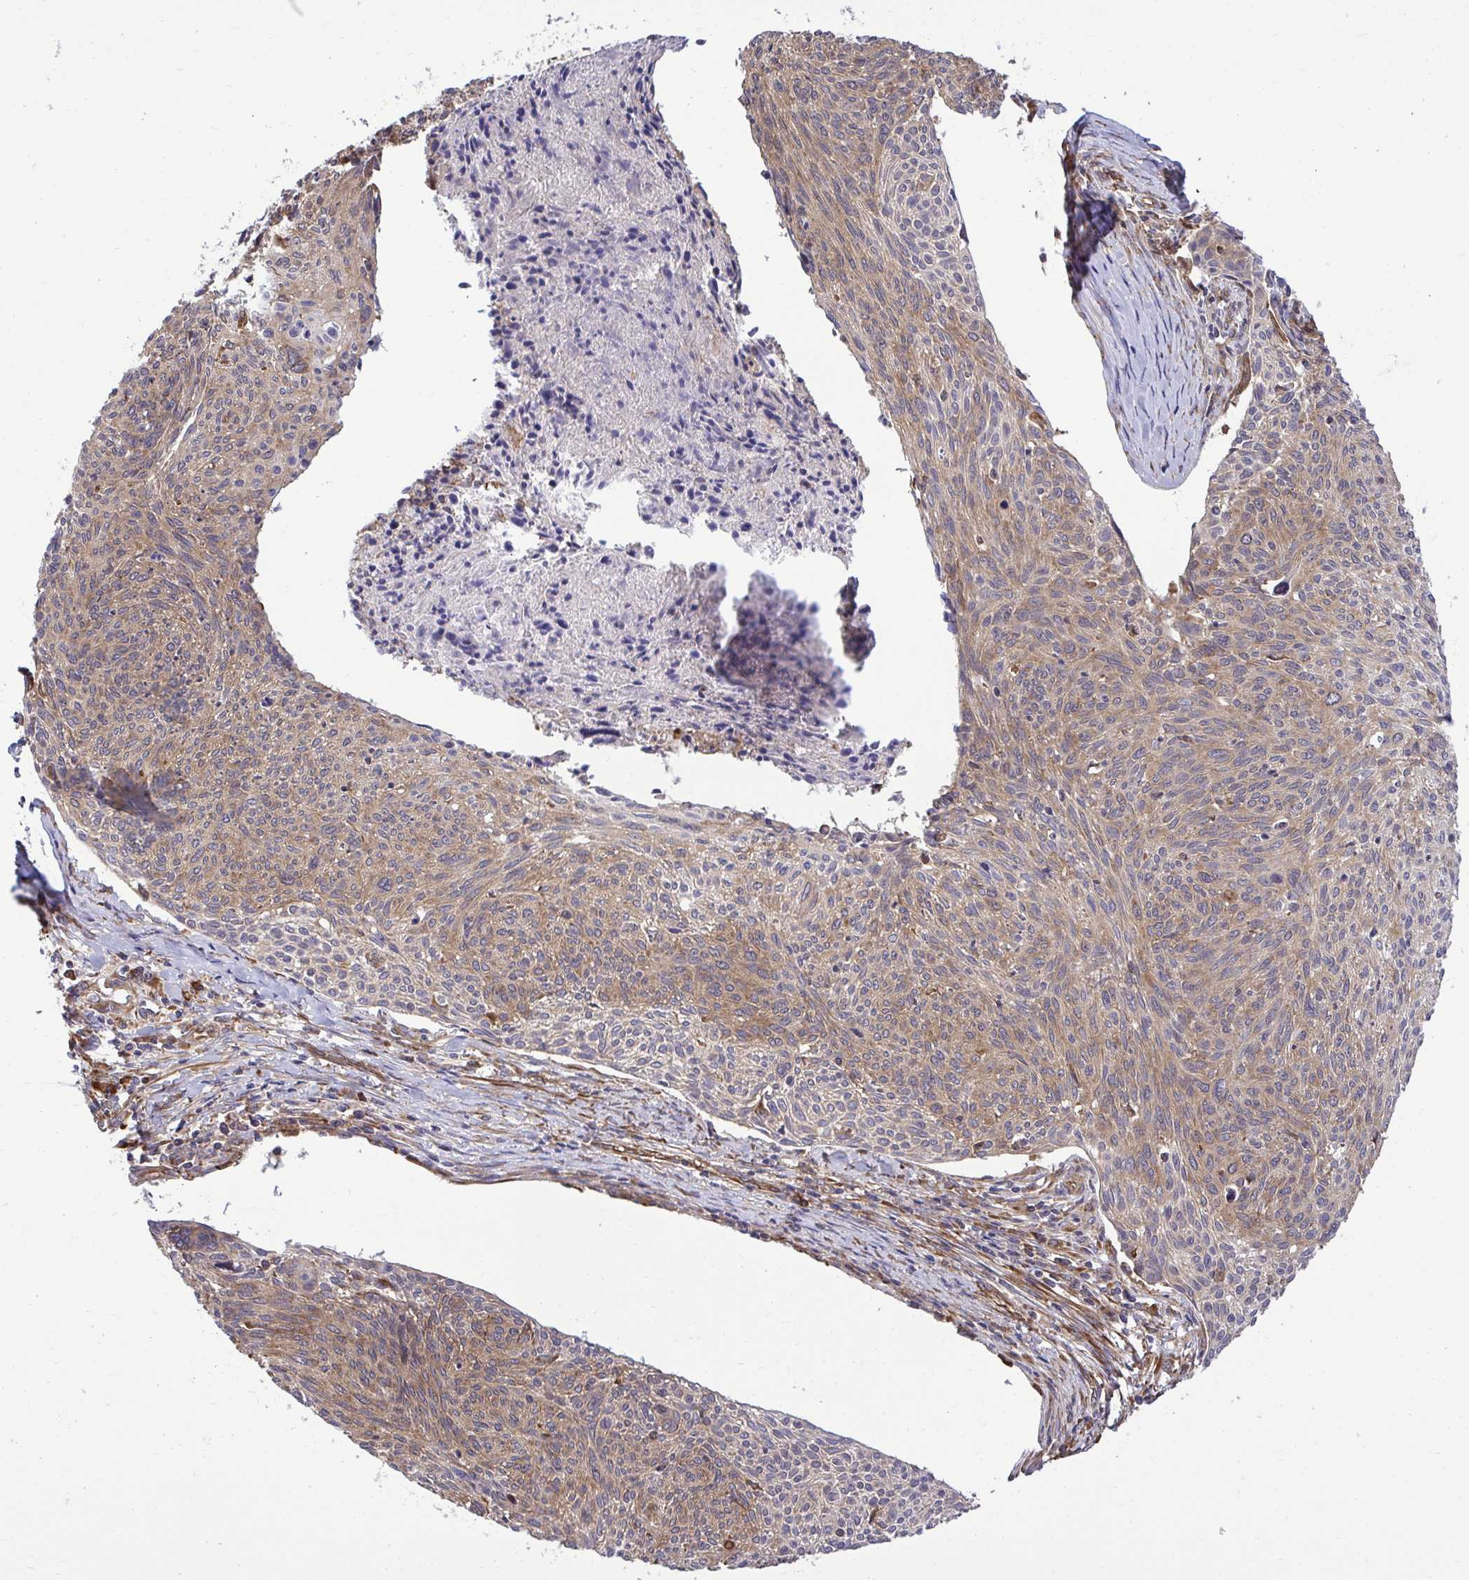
{"staining": {"intensity": "moderate", "quantity": ">75%", "location": "cytoplasmic/membranous"}, "tissue": "cervical cancer", "cell_type": "Tumor cells", "image_type": "cancer", "snomed": [{"axis": "morphology", "description": "Squamous cell carcinoma, NOS"}, {"axis": "topography", "description": "Cervix"}], "caption": "Immunohistochemistry (IHC) (DAB) staining of human squamous cell carcinoma (cervical) demonstrates moderate cytoplasmic/membranous protein staining in about >75% of tumor cells.", "gene": "RPS15", "patient": {"sex": "female", "age": 49}}